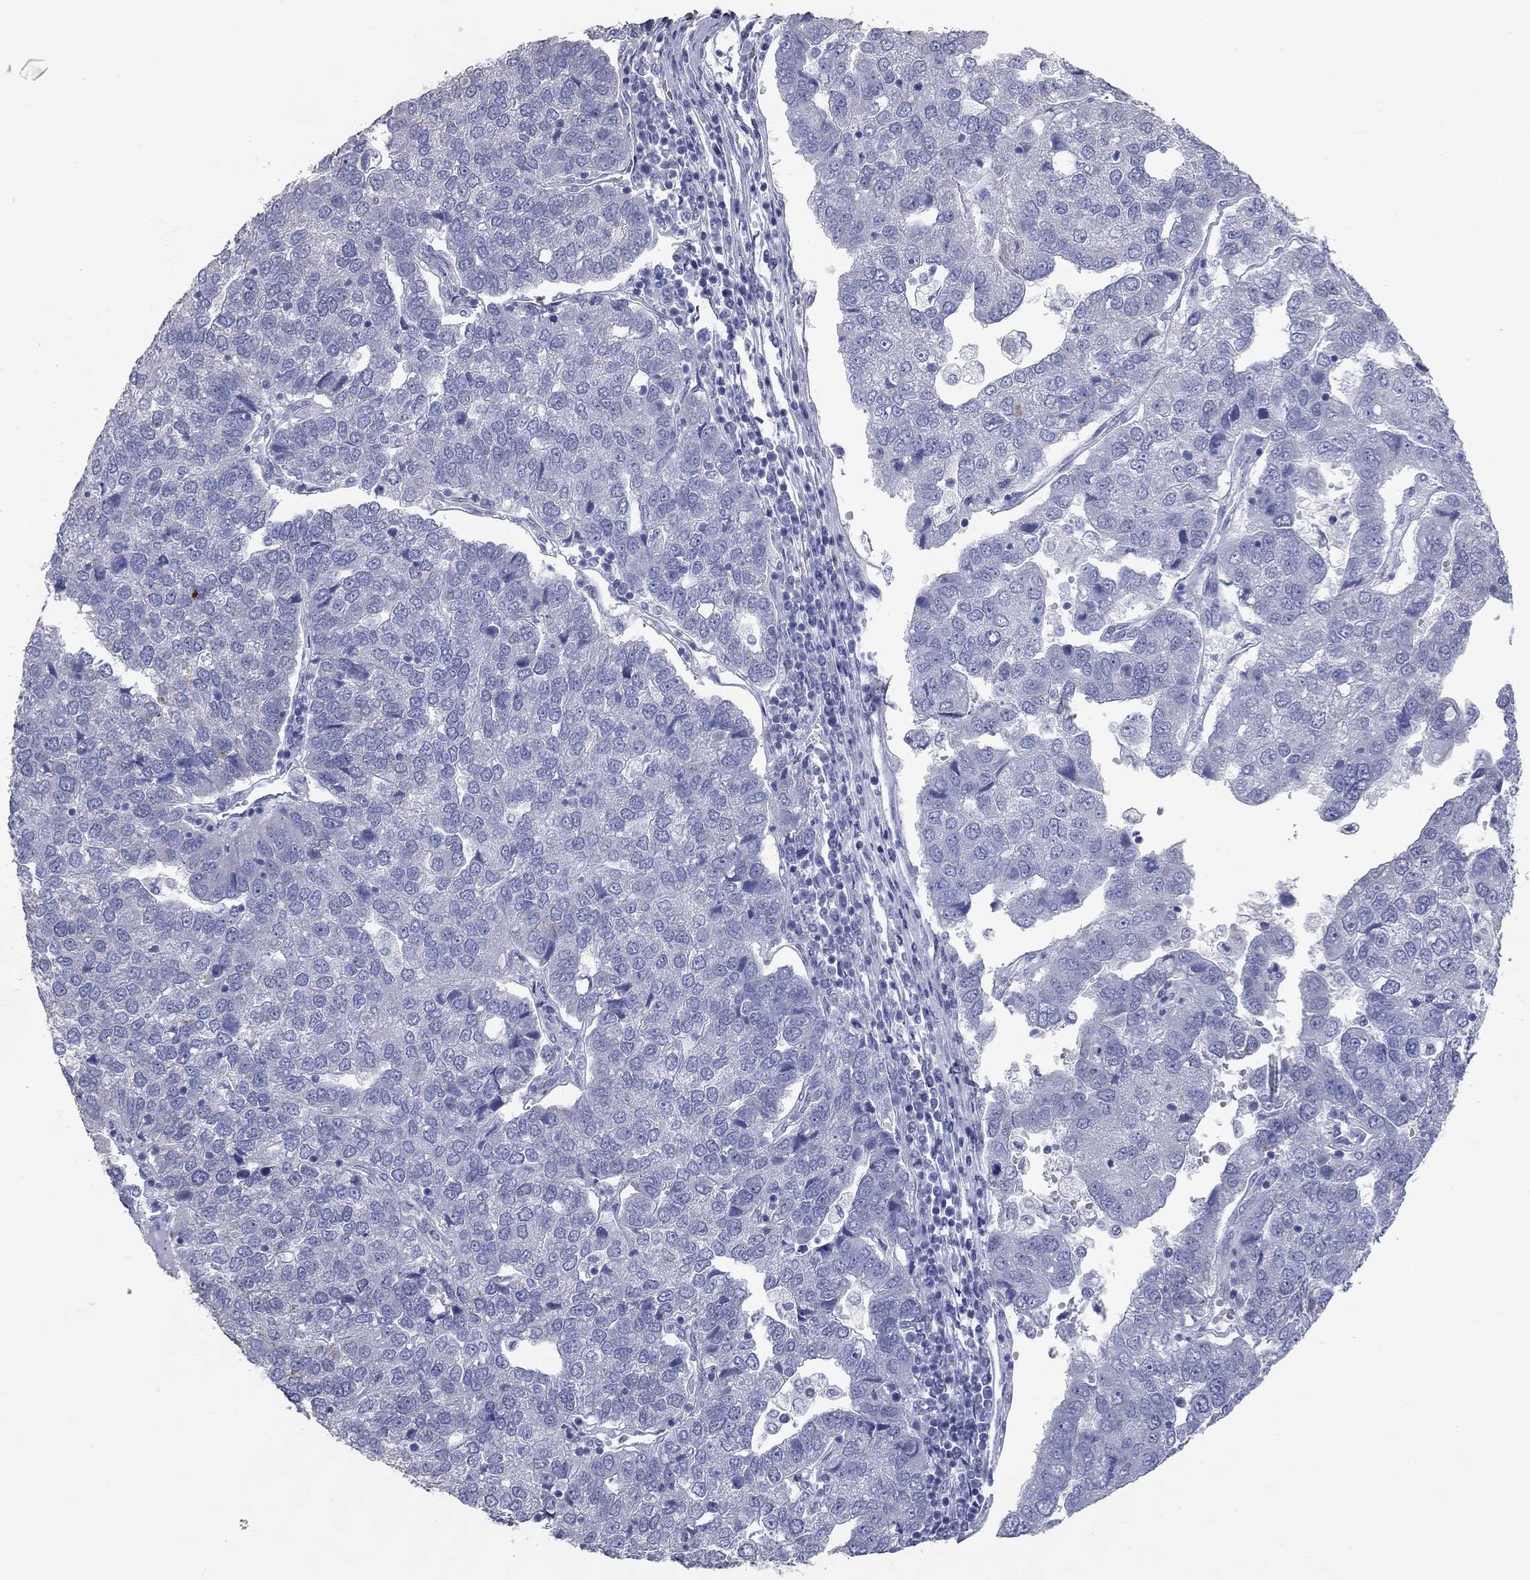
{"staining": {"intensity": "negative", "quantity": "none", "location": "none"}, "tissue": "pancreatic cancer", "cell_type": "Tumor cells", "image_type": "cancer", "snomed": [{"axis": "morphology", "description": "Adenocarcinoma, NOS"}, {"axis": "topography", "description": "Pancreas"}], "caption": "Immunohistochemical staining of pancreatic cancer (adenocarcinoma) displays no significant staining in tumor cells.", "gene": "TAC1", "patient": {"sex": "female", "age": 61}}